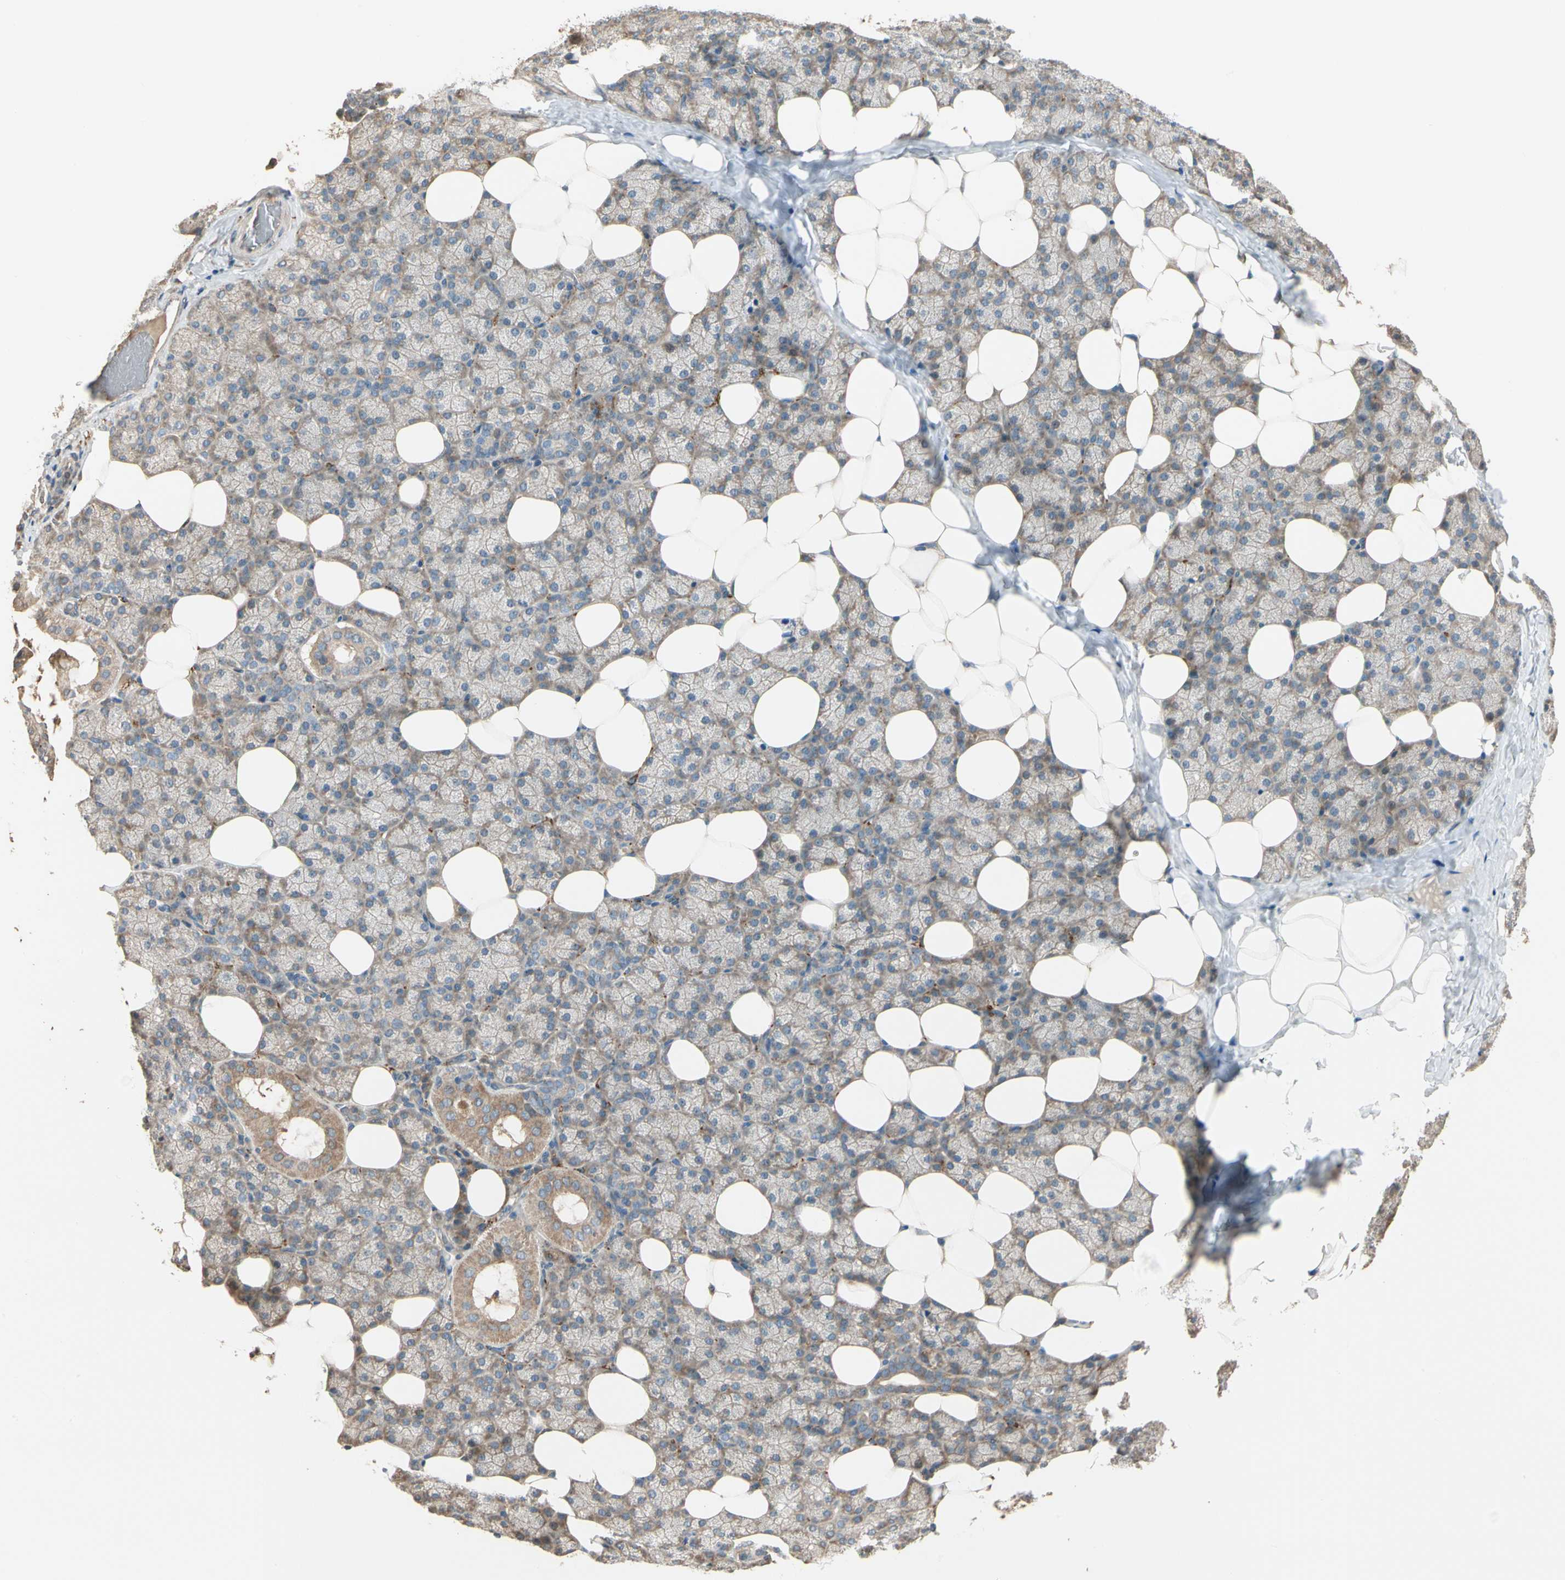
{"staining": {"intensity": "weak", "quantity": ">75%", "location": "cytoplasmic/membranous"}, "tissue": "salivary gland", "cell_type": "Glandular cells", "image_type": "normal", "snomed": [{"axis": "morphology", "description": "Normal tissue, NOS"}, {"axis": "topography", "description": "Lymph node"}, {"axis": "topography", "description": "Salivary gland"}], "caption": "Protein staining reveals weak cytoplasmic/membranous staining in about >75% of glandular cells in unremarkable salivary gland.", "gene": "TNFRSF21", "patient": {"sex": "male", "age": 8}}